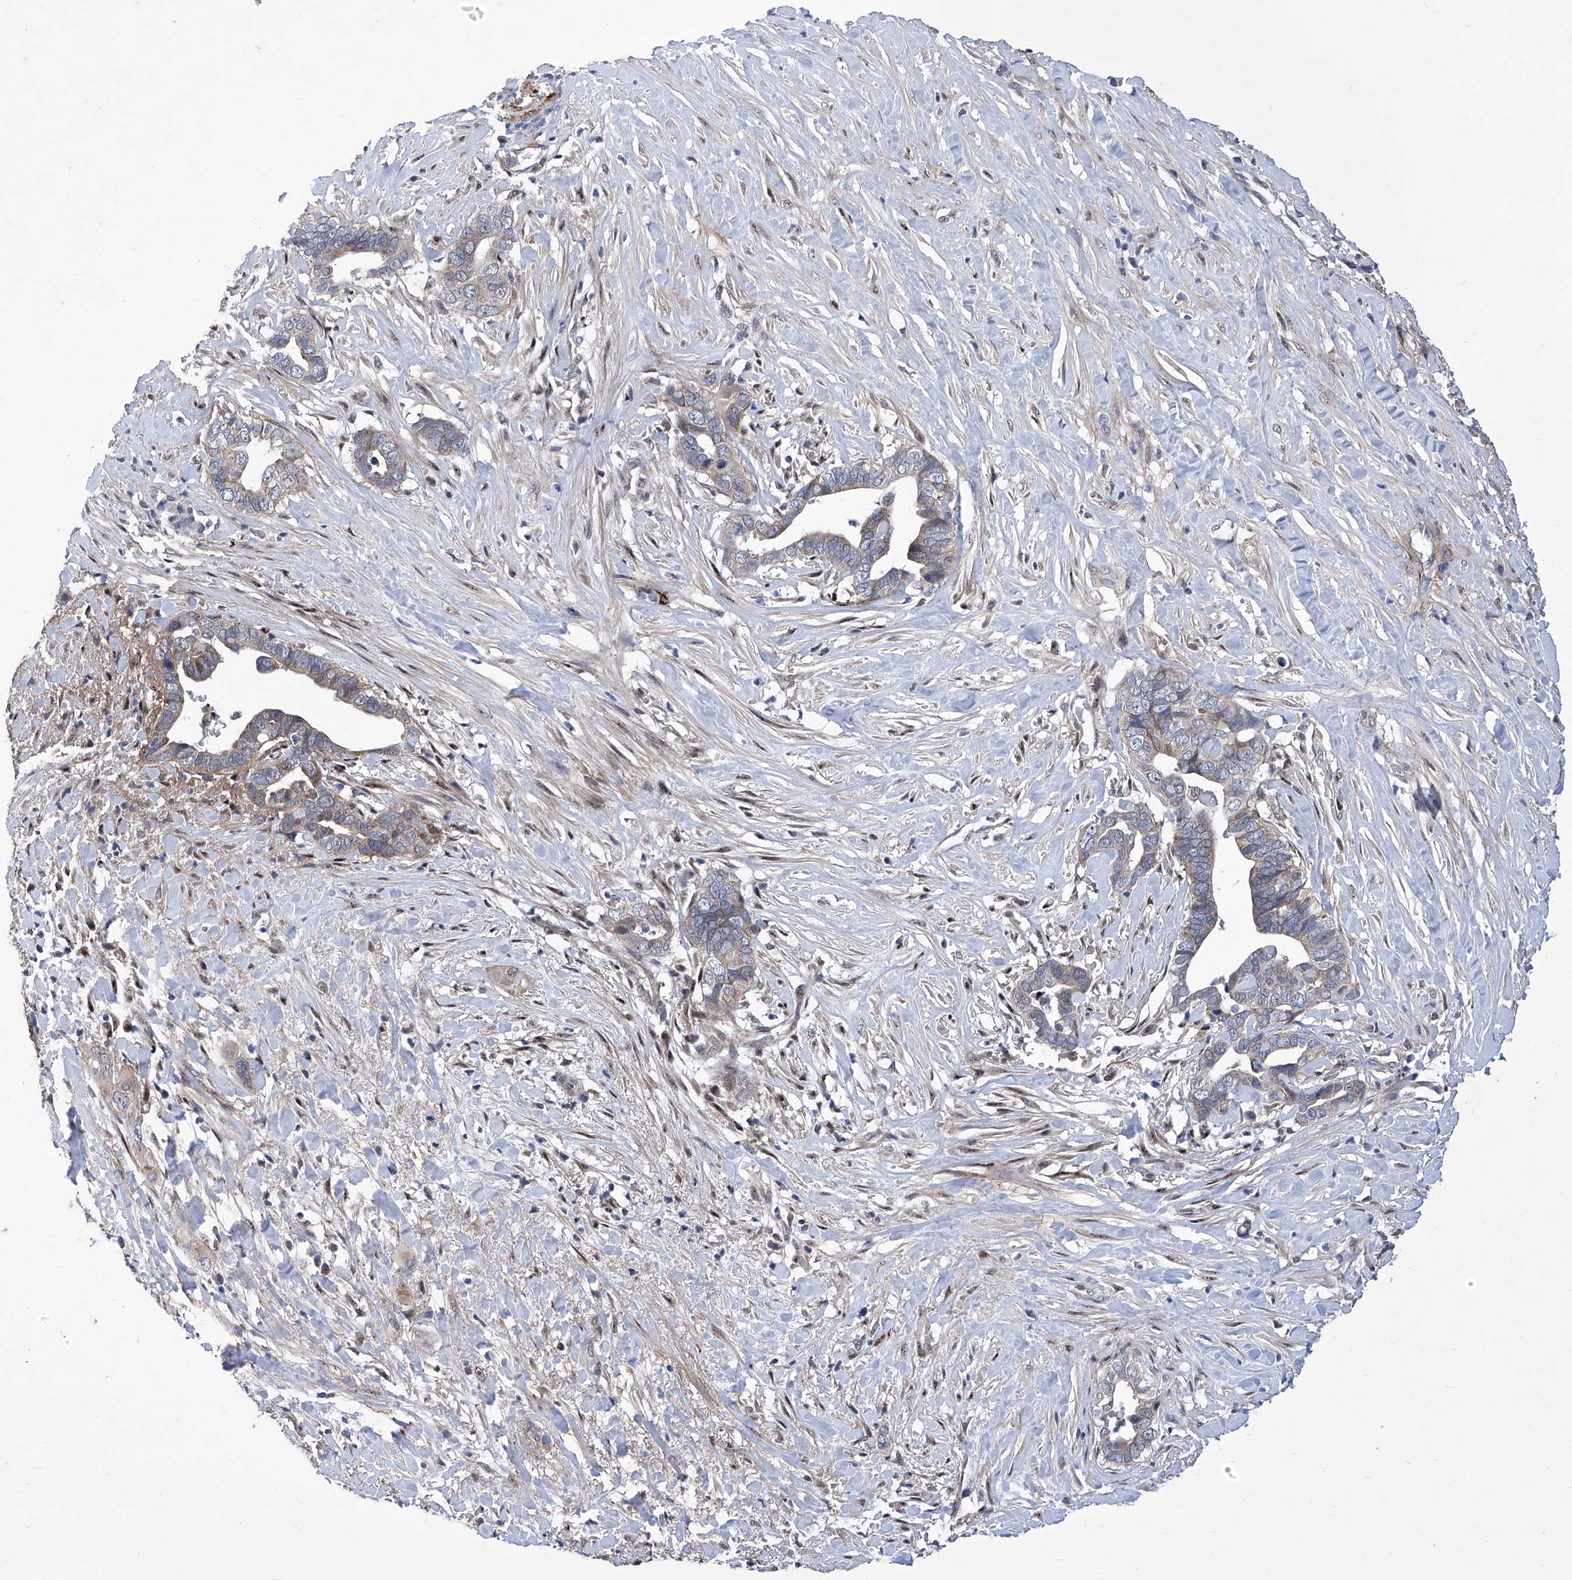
{"staining": {"intensity": "moderate", "quantity": "<25%", "location": "cytoplasmic/membranous"}, "tissue": "liver cancer", "cell_type": "Tumor cells", "image_type": "cancer", "snomed": [{"axis": "morphology", "description": "Cholangiocarcinoma"}, {"axis": "topography", "description": "Liver"}], "caption": "Immunohistochemistry of liver cancer exhibits low levels of moderate cytoplasmic/membranous expression in about <25% of tumor cells. (brown staining indicates protein expression, while blue staining denotes nuclei).", "gene": "KTI12", "patient": {"sex": "female", "age": 79}}